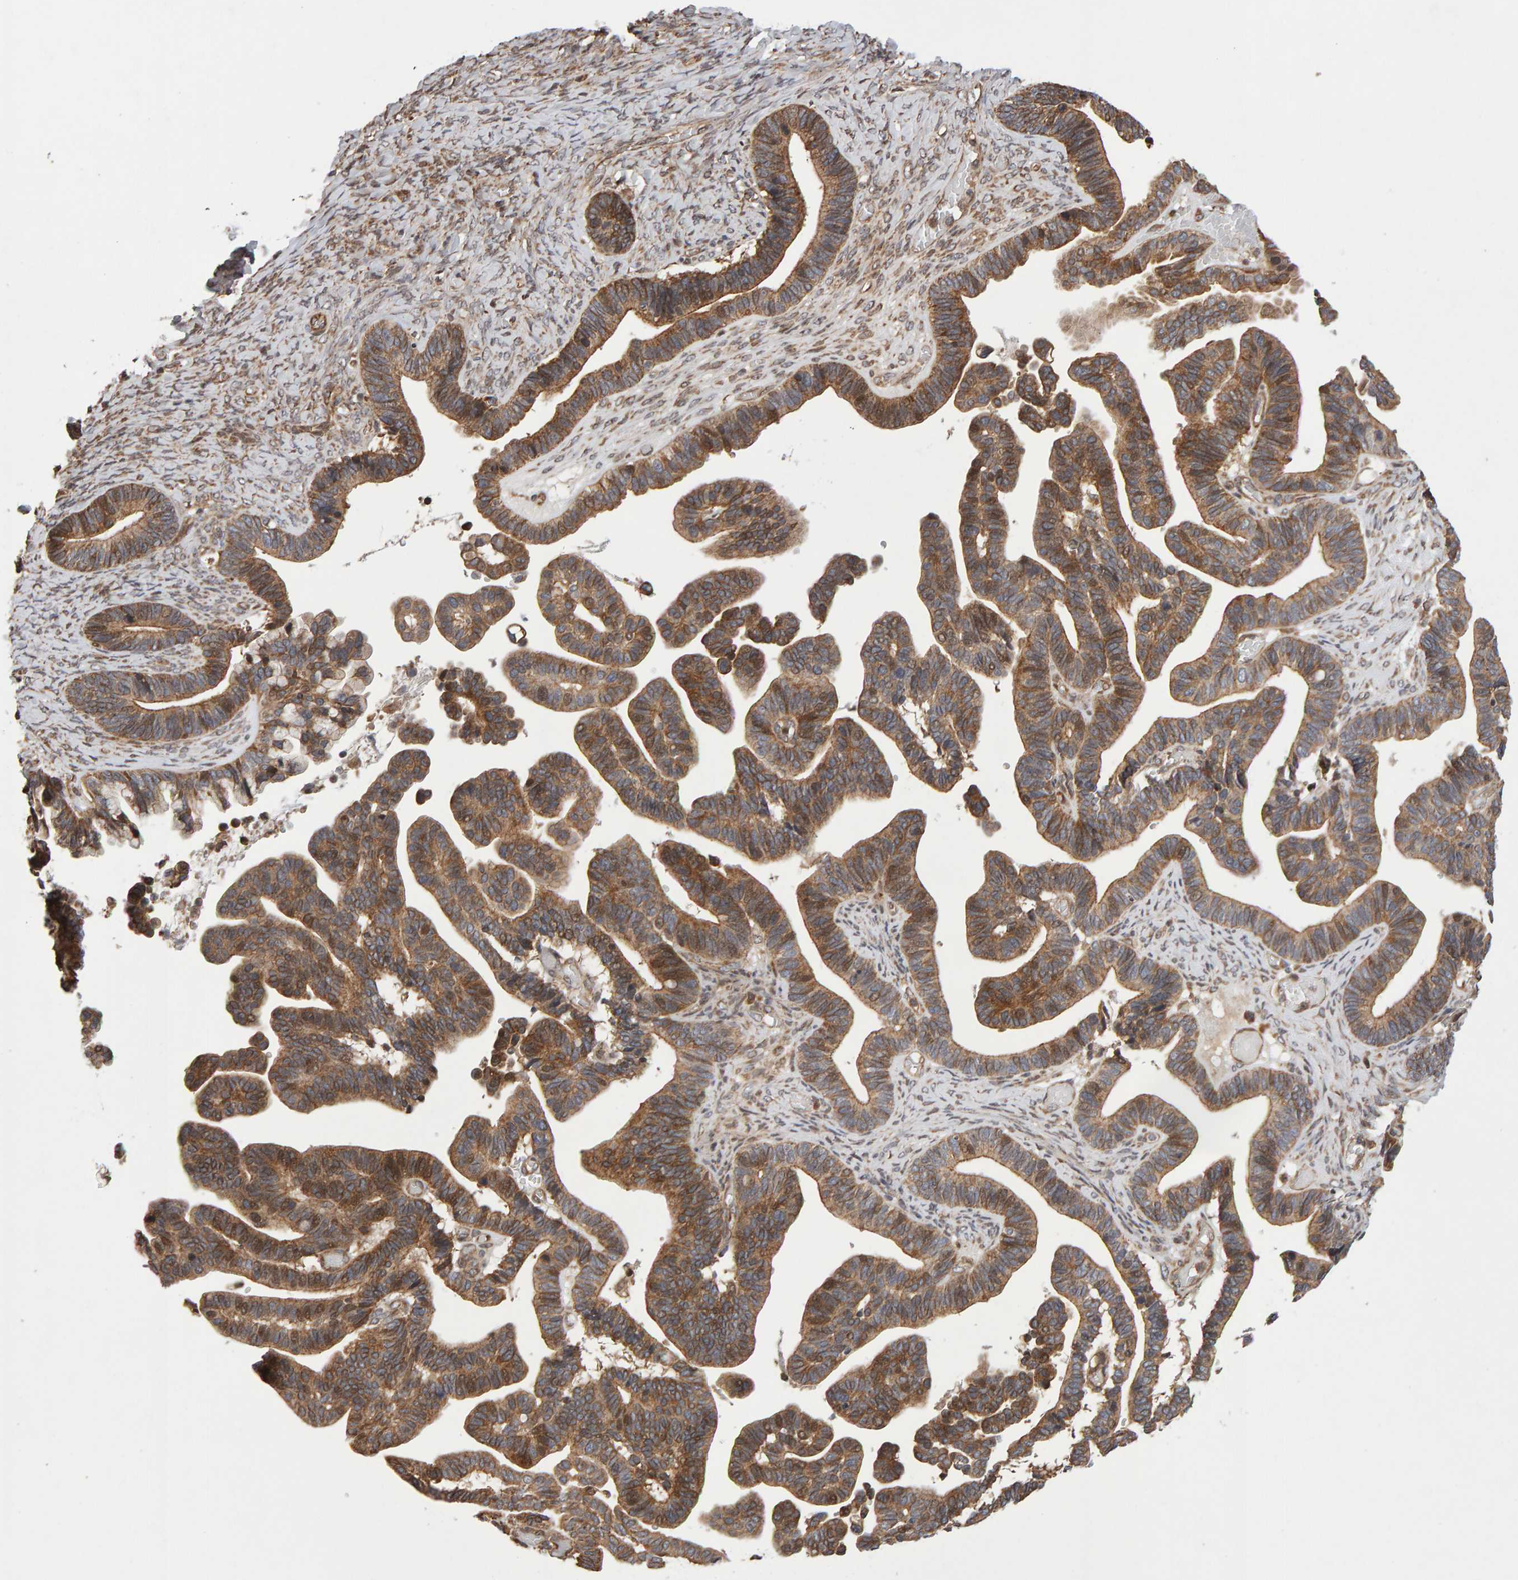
{"staining": {"intensity": "moderate", "quantity": ">75%", "location": "cytoplasmic/membranous"}, "tissue": "ovarian cancer", "cell_type": "Tumor cells", "image_type": "cancer", "snomed": [{"axis": "morphology", "description": "Cystadenocarcinoma, serous, NOS"}, {"axis": "topography", "description": "Ovary"}], "caption": "Serous cystadenocarcinoma (ovarian) tissue displays moderate cytoplasmic/membranous positivity in approximately >75% of tumor cells, visualized by immunohistochemistry. The staining was performed using DAB (3,3'-diaminobenzidine) to visualize the protein expression in brown, while the nuclei were stained in blue with hematoxylin (Magnification: 20x).", "gene": "LZTS1", "patient": {"sex": "female", "age": 56}}